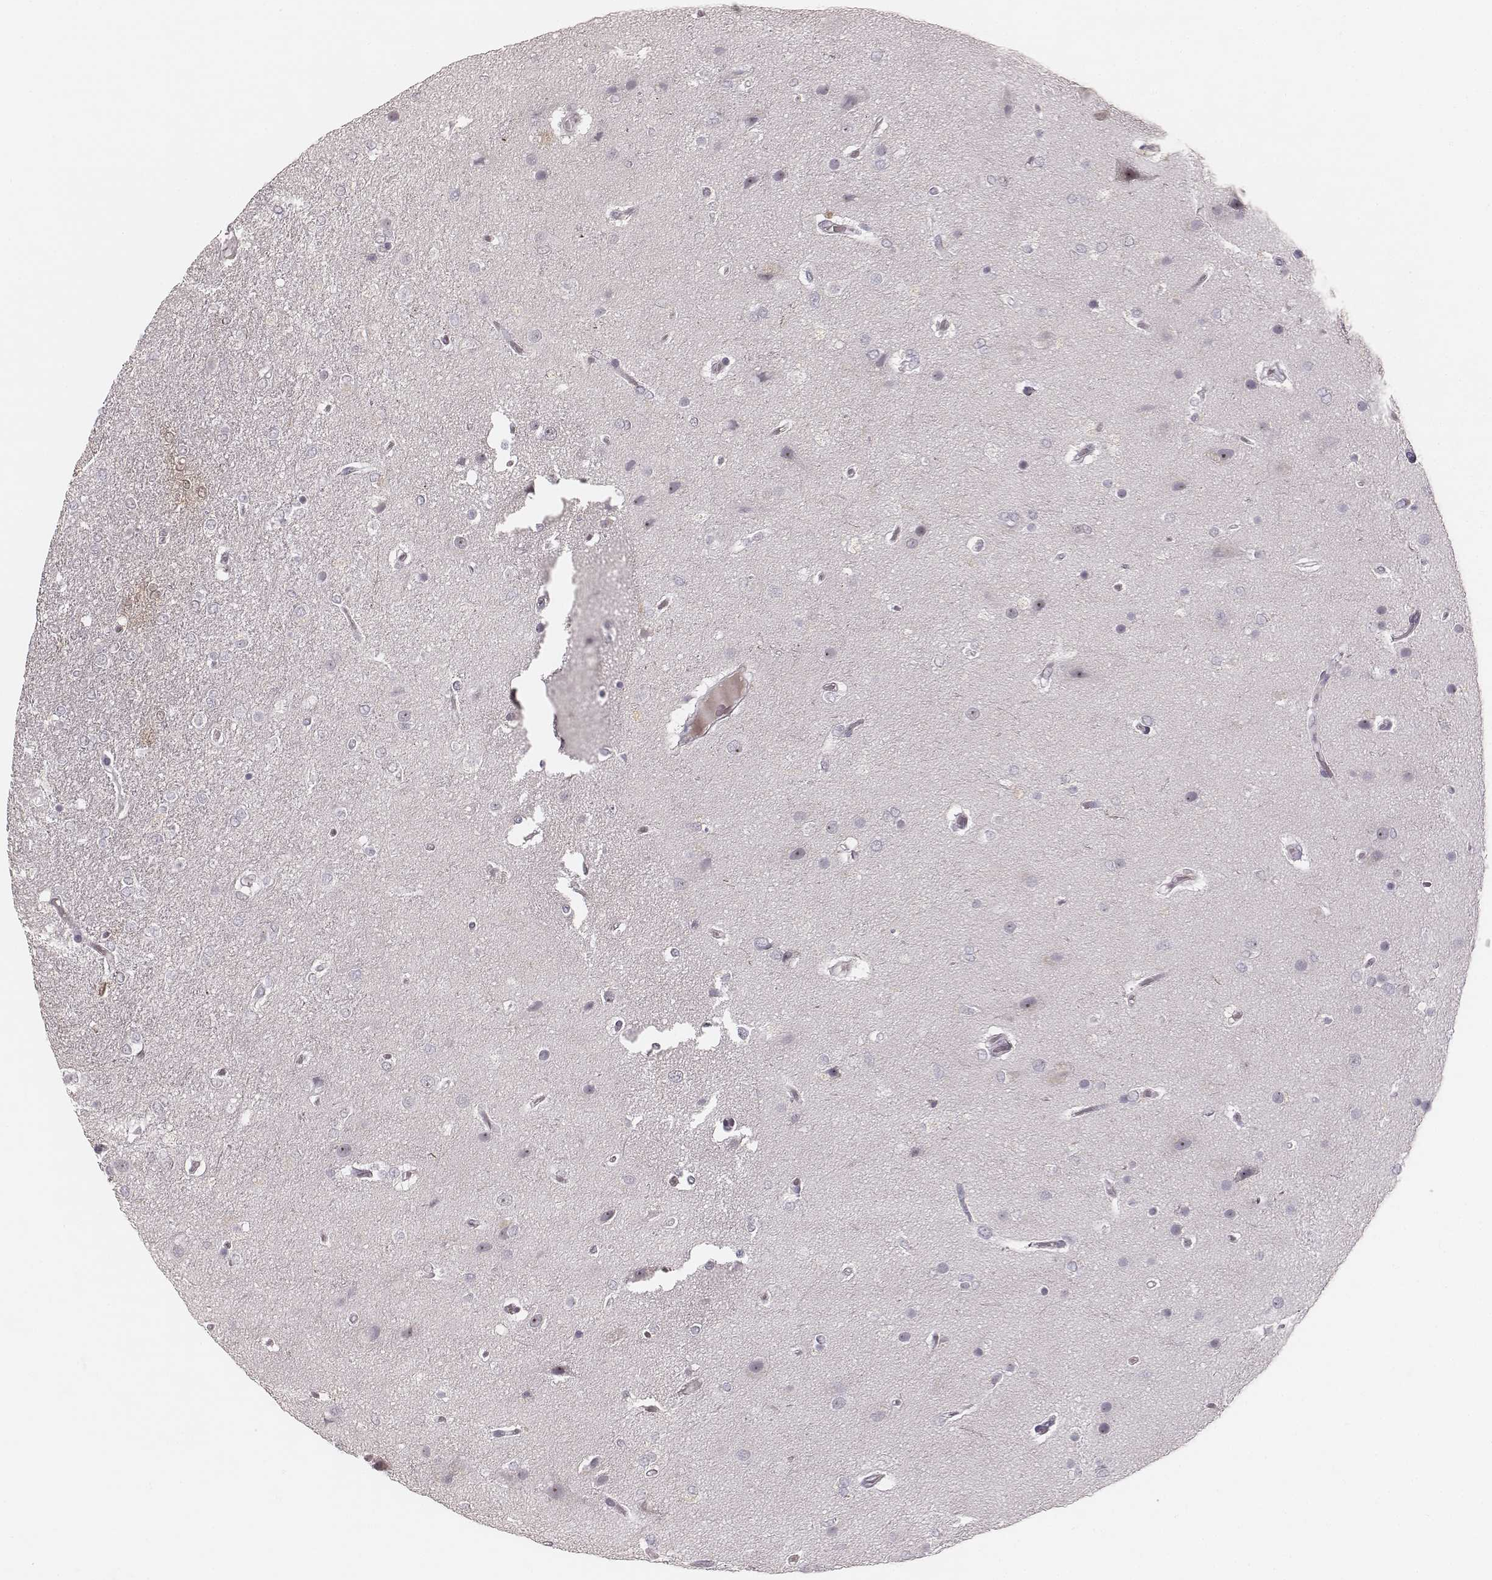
{"staining": {"intensity": "negative", "quantity": "none", "location": "none"}, "tissue": "glioma", "cell_type": "Tumor cells", "image_type": "cancer", "snomed": [{"axis": "morphology", "description": "Glioma, malignant, High grade"}, {"axis": "topography", "description": "Brain"}], "caption": "Tumor cells are negative for protein expression in human glioma. (Stains: DAB (3,3'-diaminobenzidine) immunohistochemistry with hematoxylin counter stain, Microscopy: brightfield microscopy at high magnification).", "gene": "MADCAM1", "patient": {"sex": "female", "age": 61}}